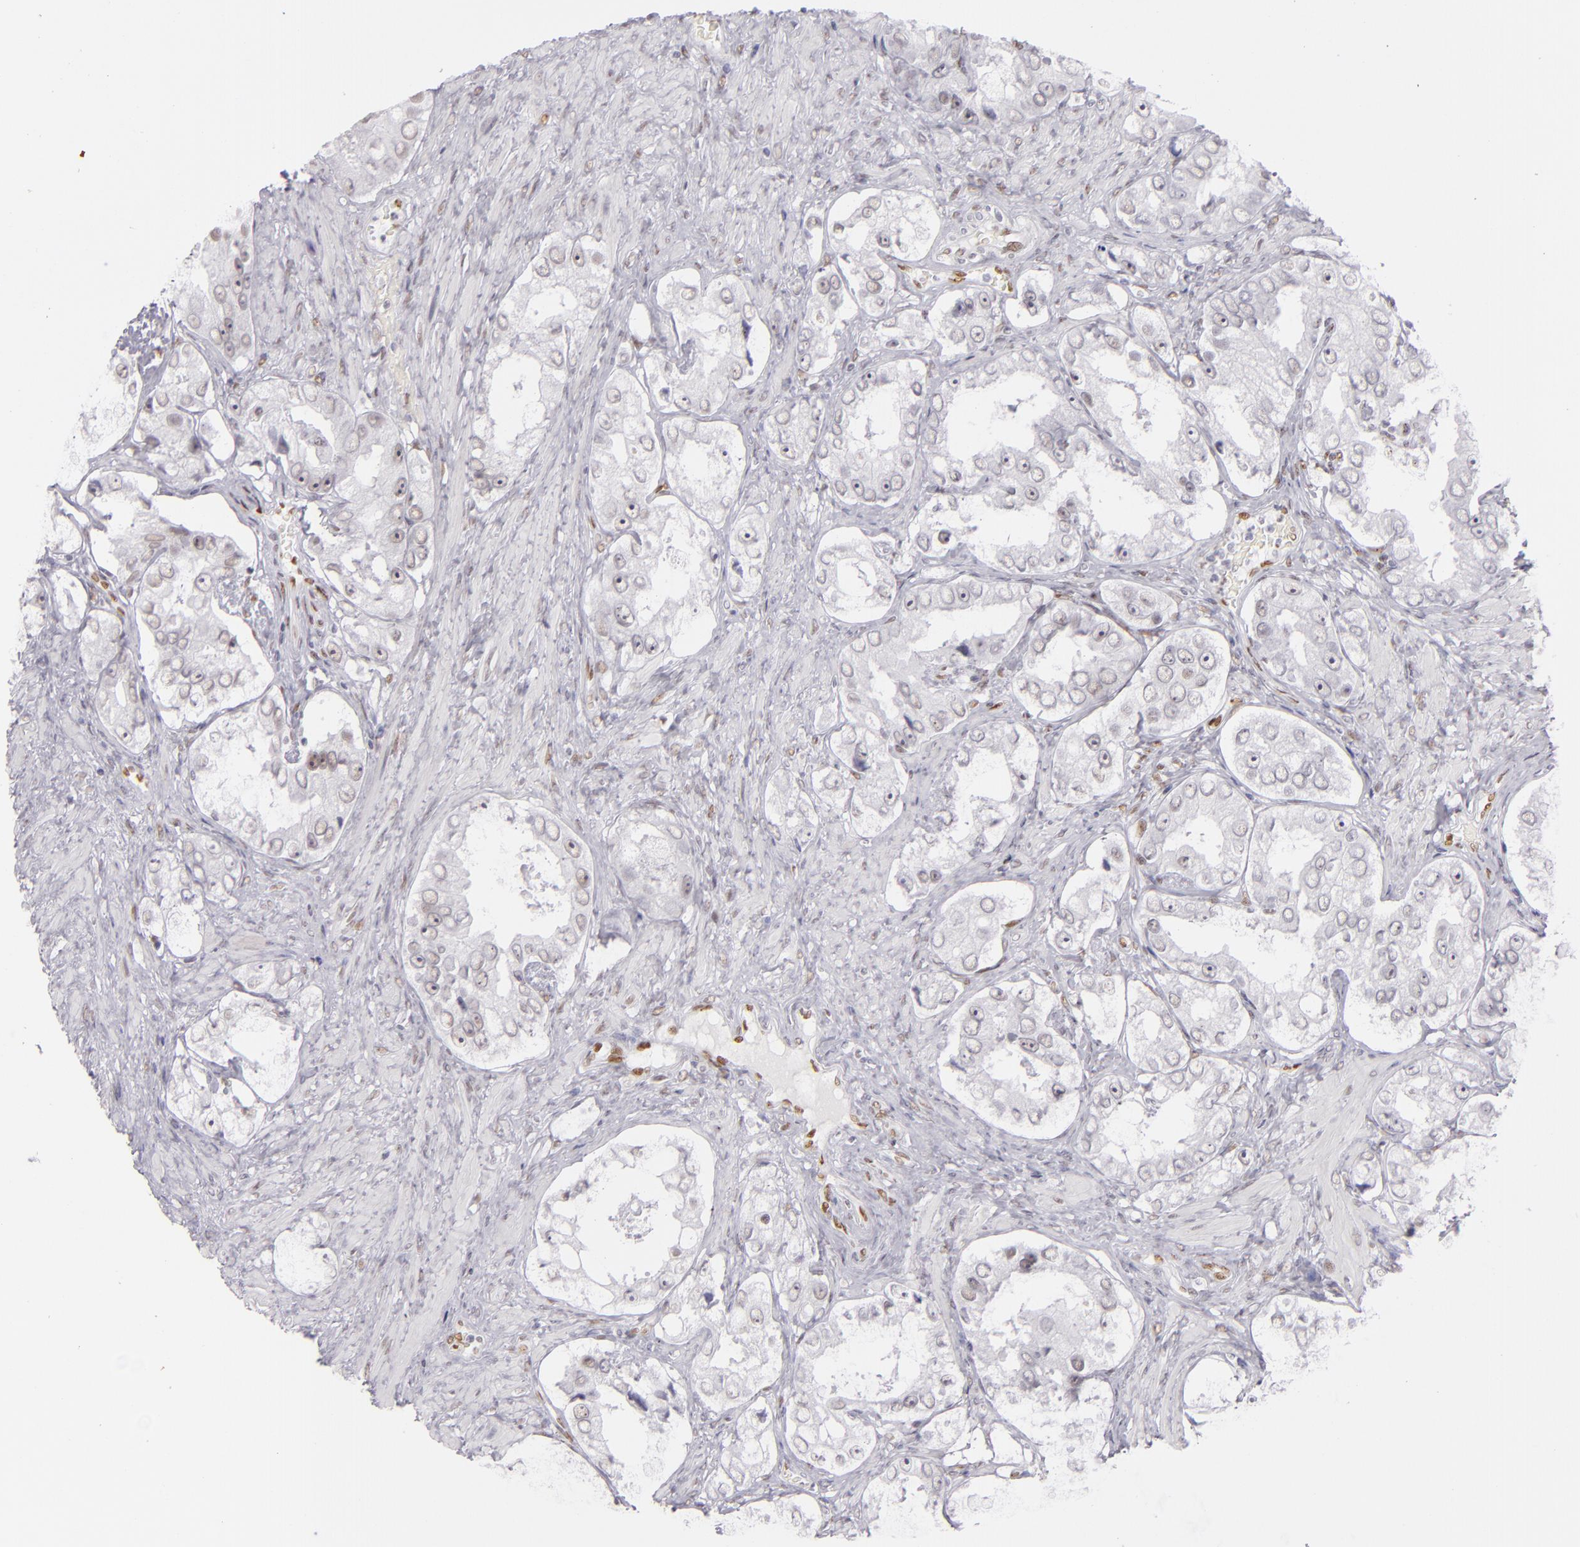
{"staining": {"intensity": "weak", "quantity": "<25%", "location": "nuclear"}, "tissue": "prostate cancer", "cell_type": "Tumor cells", "image_type": "cancer", "snomed": [{"axis": "morphology", "description": "Adenocarcinoma, High grade"}, {"axis": "topography", "description": "Prostate"}], "caption": "IHC of prostate cancer (adenocarcinoma (high-grade)) exhibits no positivity in tumor cells.", "gene": "TOP3A", "patient": {"sex": "male", "age": 63}}